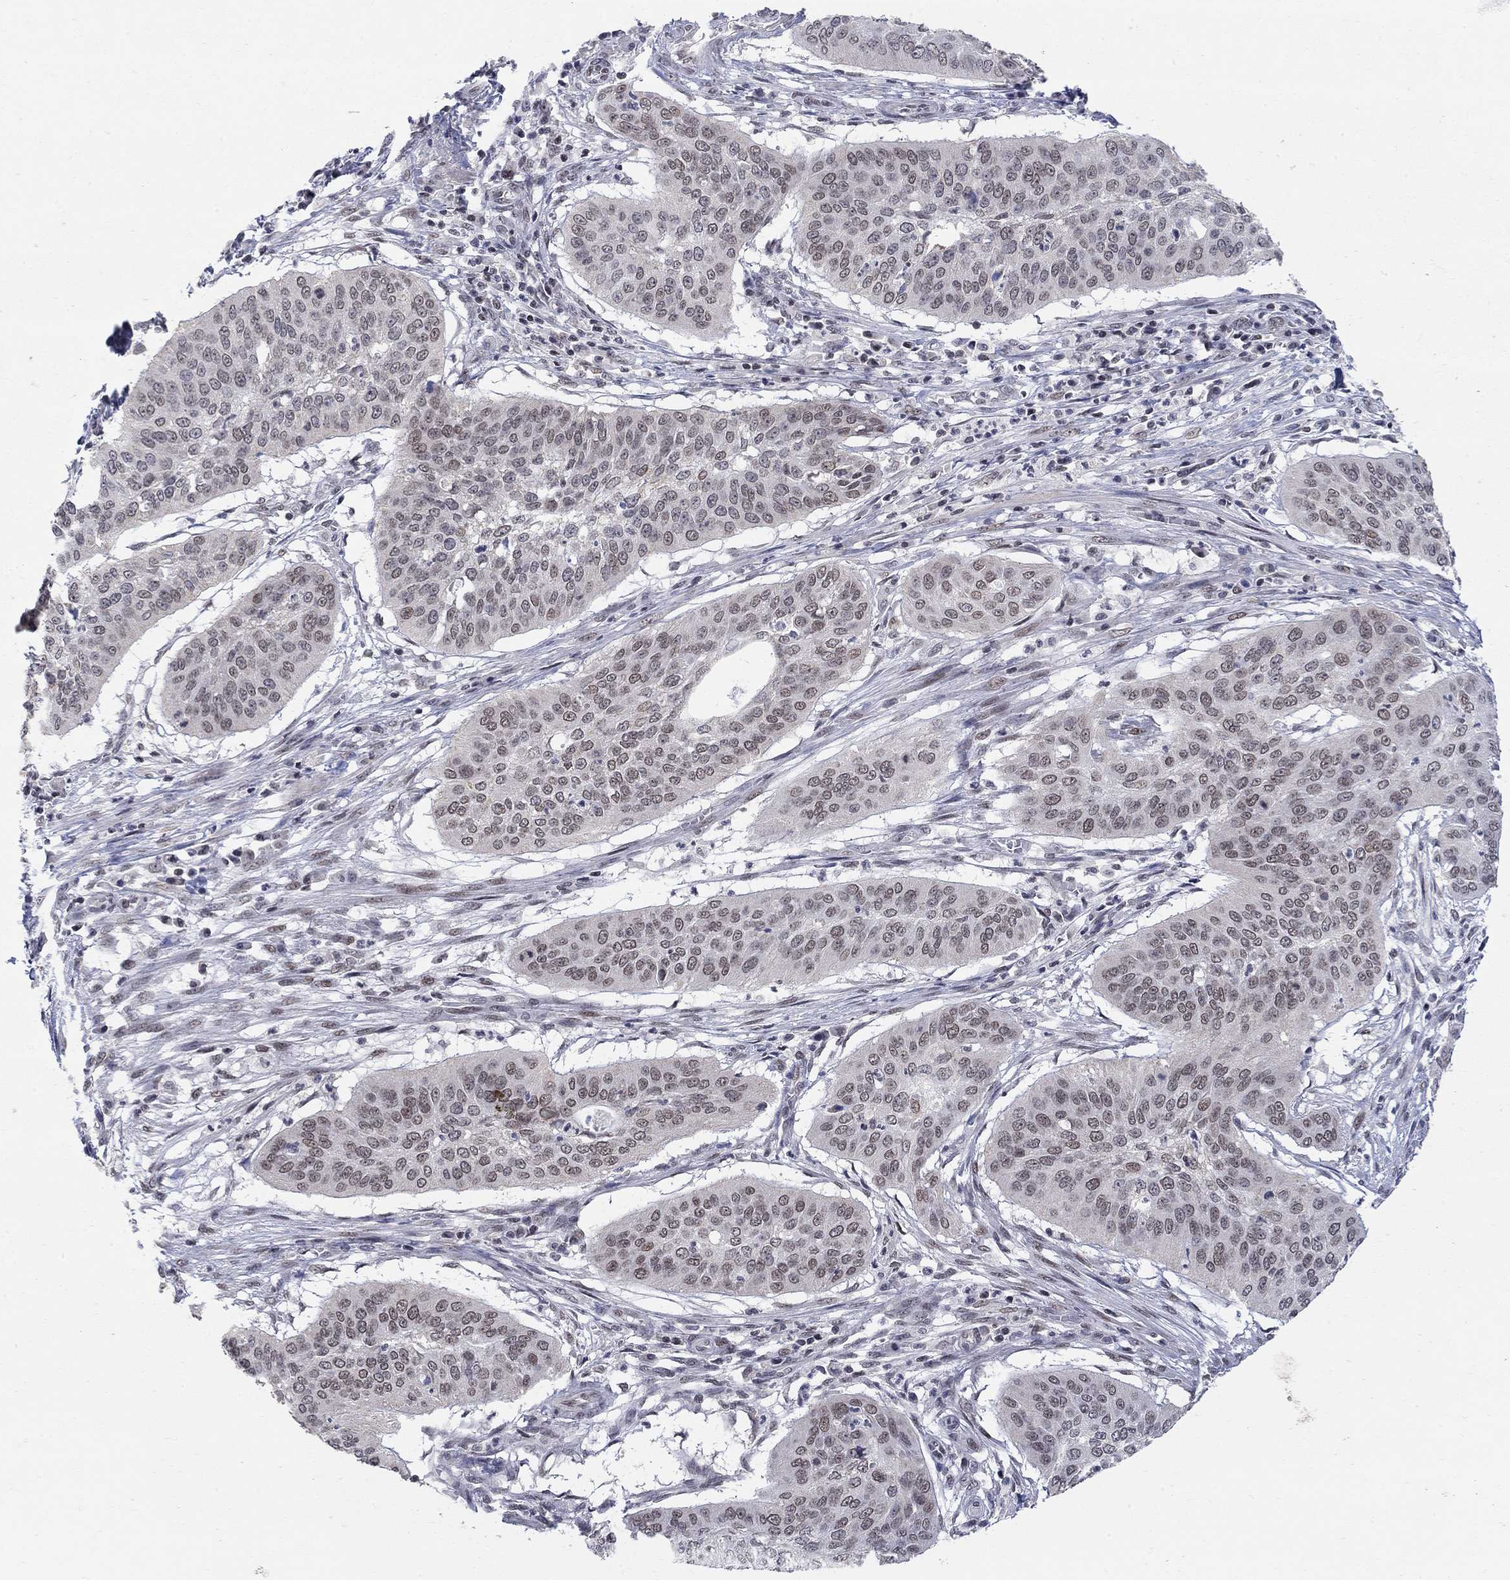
{"staining": {"intensity": "weak", "quantity": "<25%", "location": "nuclear"}, "tissue": "cervical cancer", "cell_type": "Tumor cells", "image_type": "cancer", "snomed": [{"axis": "morphology", "description": "Squamous cell carcinoma, NOS"}, {"axis": "topography", "description": "Cervix"}], "caption": "This micrograph is of cervical squamous cell carcinoma stained with immunohistochemistry (IHC) to label a protein in brown with the nuclei are counter-stained blue. There is no staining in tumor cells.", "gene": "KLF12", "patient": {"sex": "female", "age": 39}}